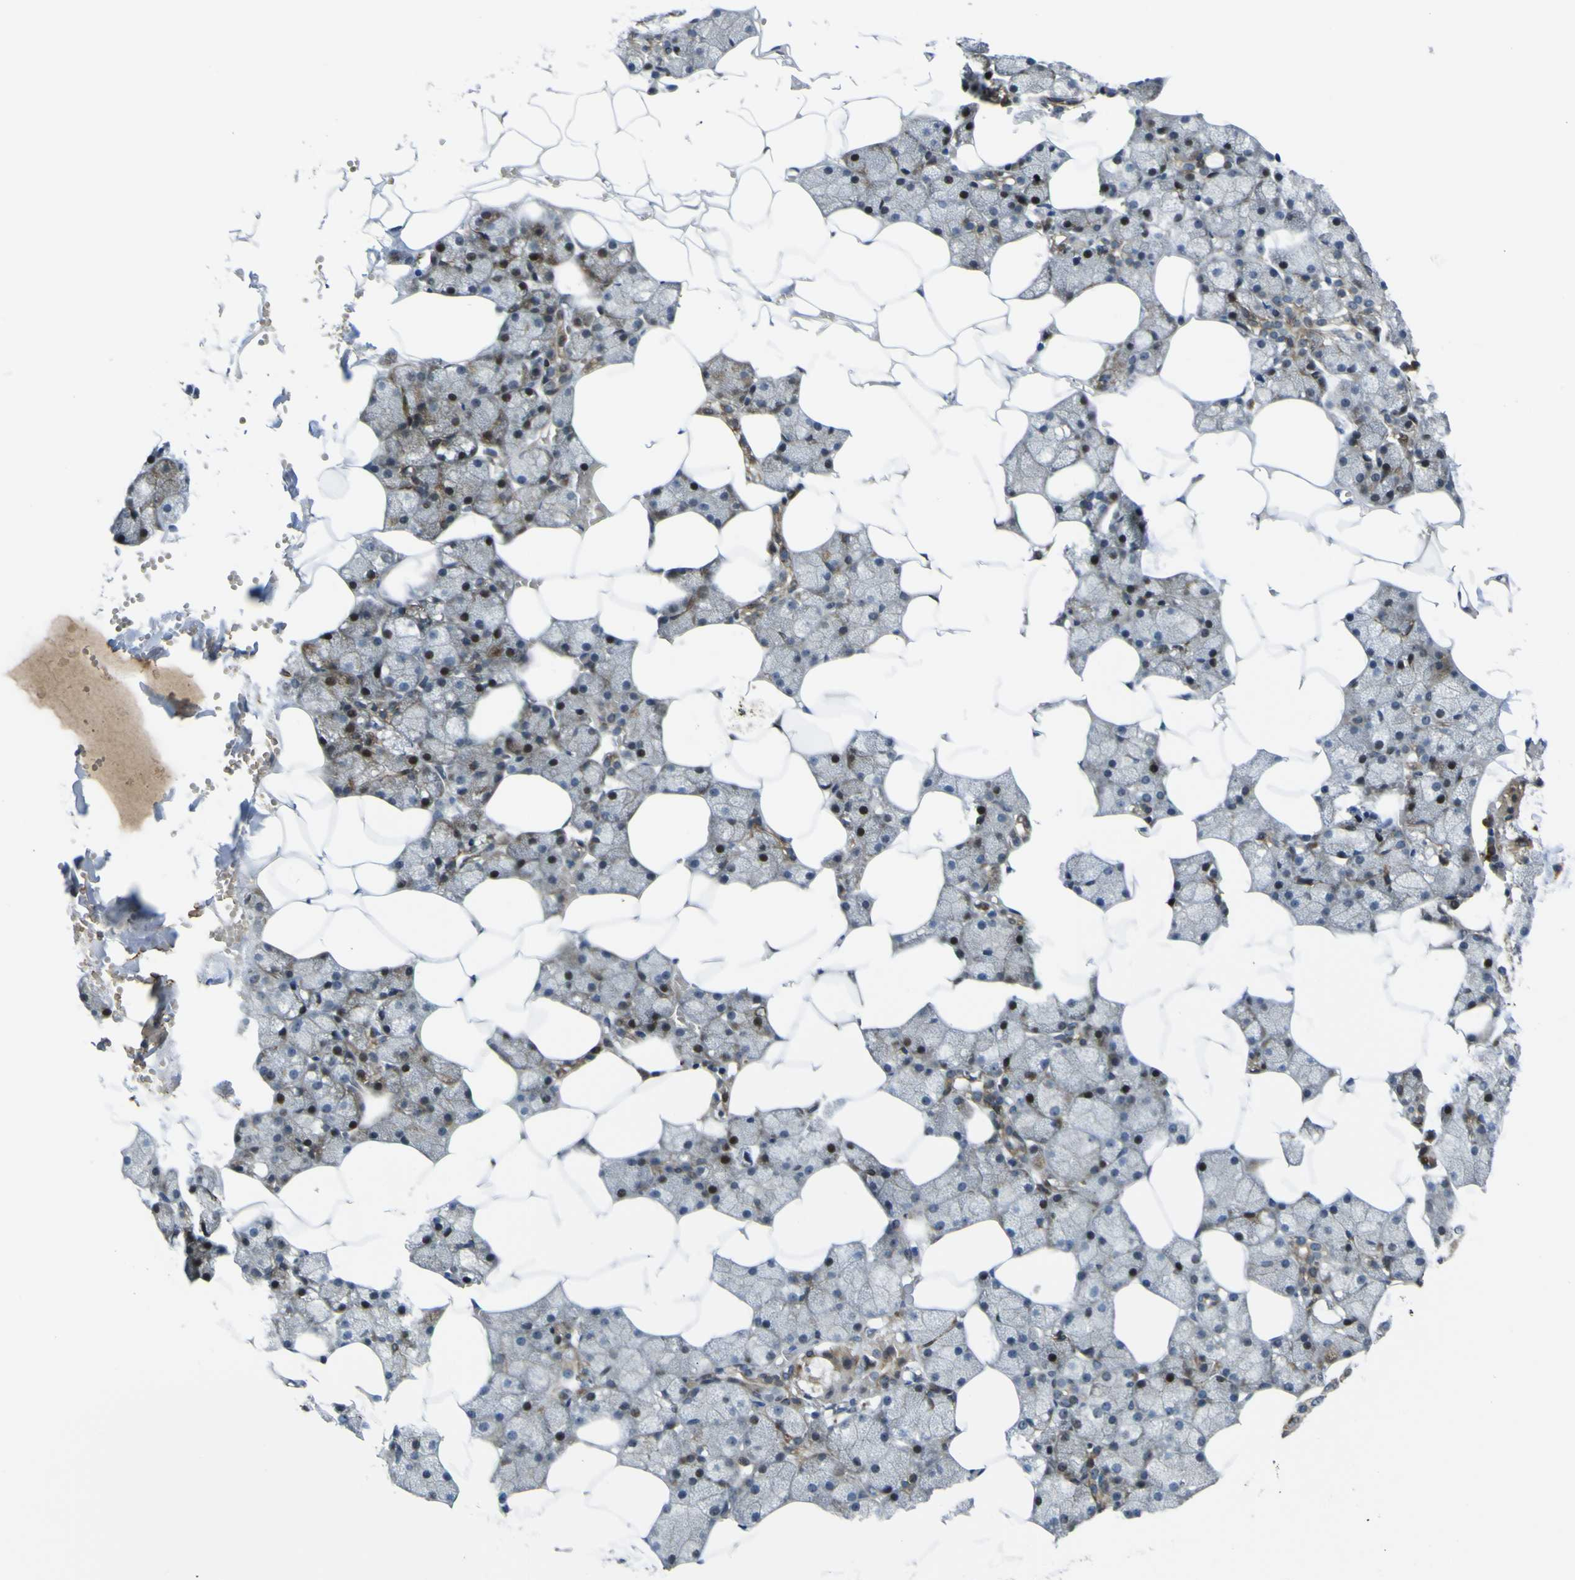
{"staining": {"intensity": "strong", "quantity": ">75%", "location": "cytoplasmic/membranous,nuclear"}, "tissue": "salivary gland", "cell_type": "Glandular cells", "image_type": "normal", "snomed": [{"axis": "morphology", "description": "Normal tissue, NOS"}, {"axis": "topography", "description": "Salivary gland"}], "caption": "A histopathology image of human salivary gland stained for a protein demonstrates strong cytoplasmic/membranous,nuclear brown staining in glandular cells. Using DAB (3,3'-diaminobenzidine) (brown) and hematoxylin (blue) stains, captured at high magnification using brightfield microscopy.", "gene": "KDM7A", "patient": {"sex": "male", "age": 62}}